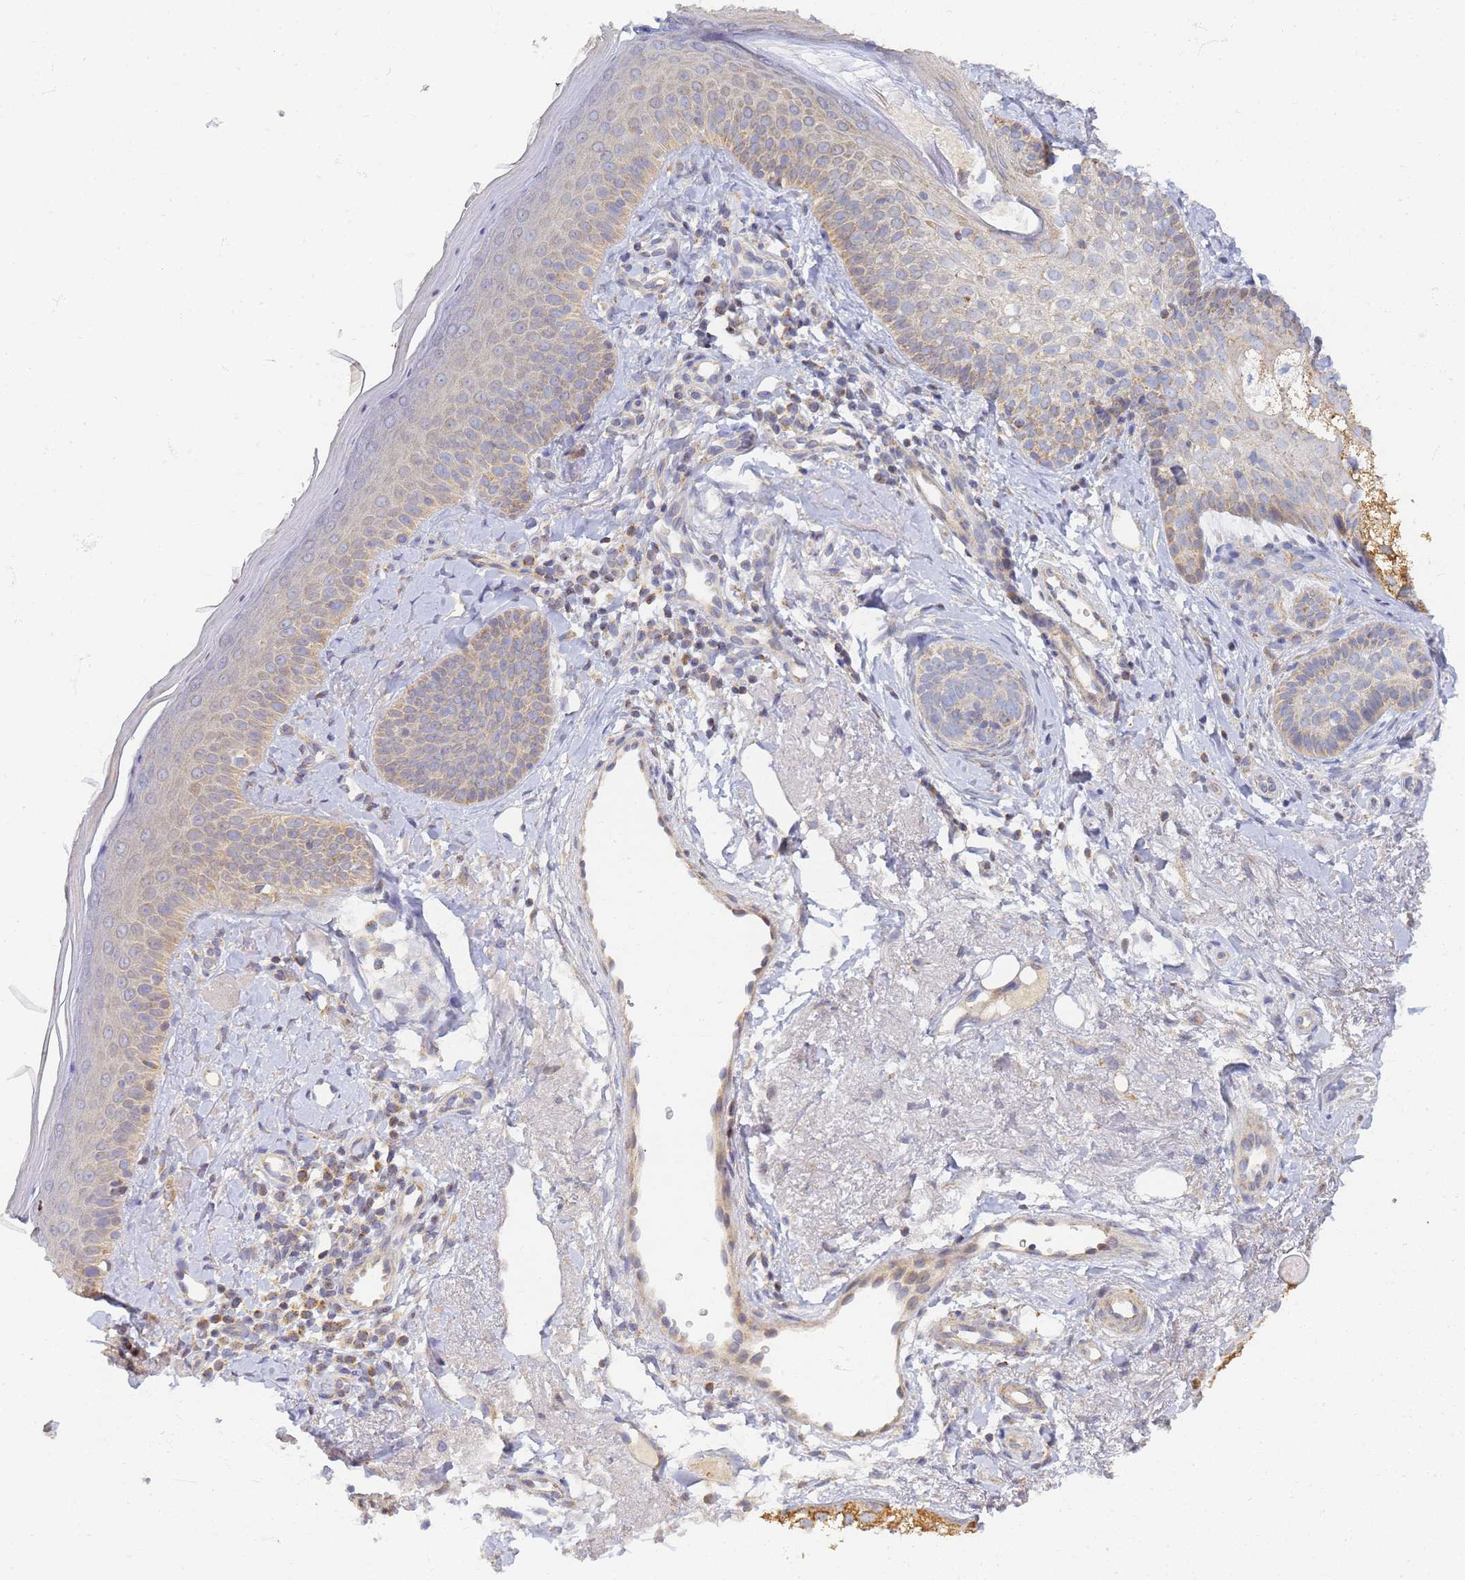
{"staining": {"intensity": "weak", "quantity": ">75%", "location": "cytoplasmic/membranous"}, "tissue": "skin", "cell_type": "Fibroblasts", "image_type": "normal", "snomed": [{"axis": "morphology", "description": "Normal tissue, NOS"}, {"axis": "topography", "description": "Skin"}], "caption": "The histopathology image displays staining of benign skin, revealing weak cytoplasmic/membranous protein staining (brown color) within fibroblasts.", "gene": "UTP23", "patient": {"sex": "male", "age": 57}}